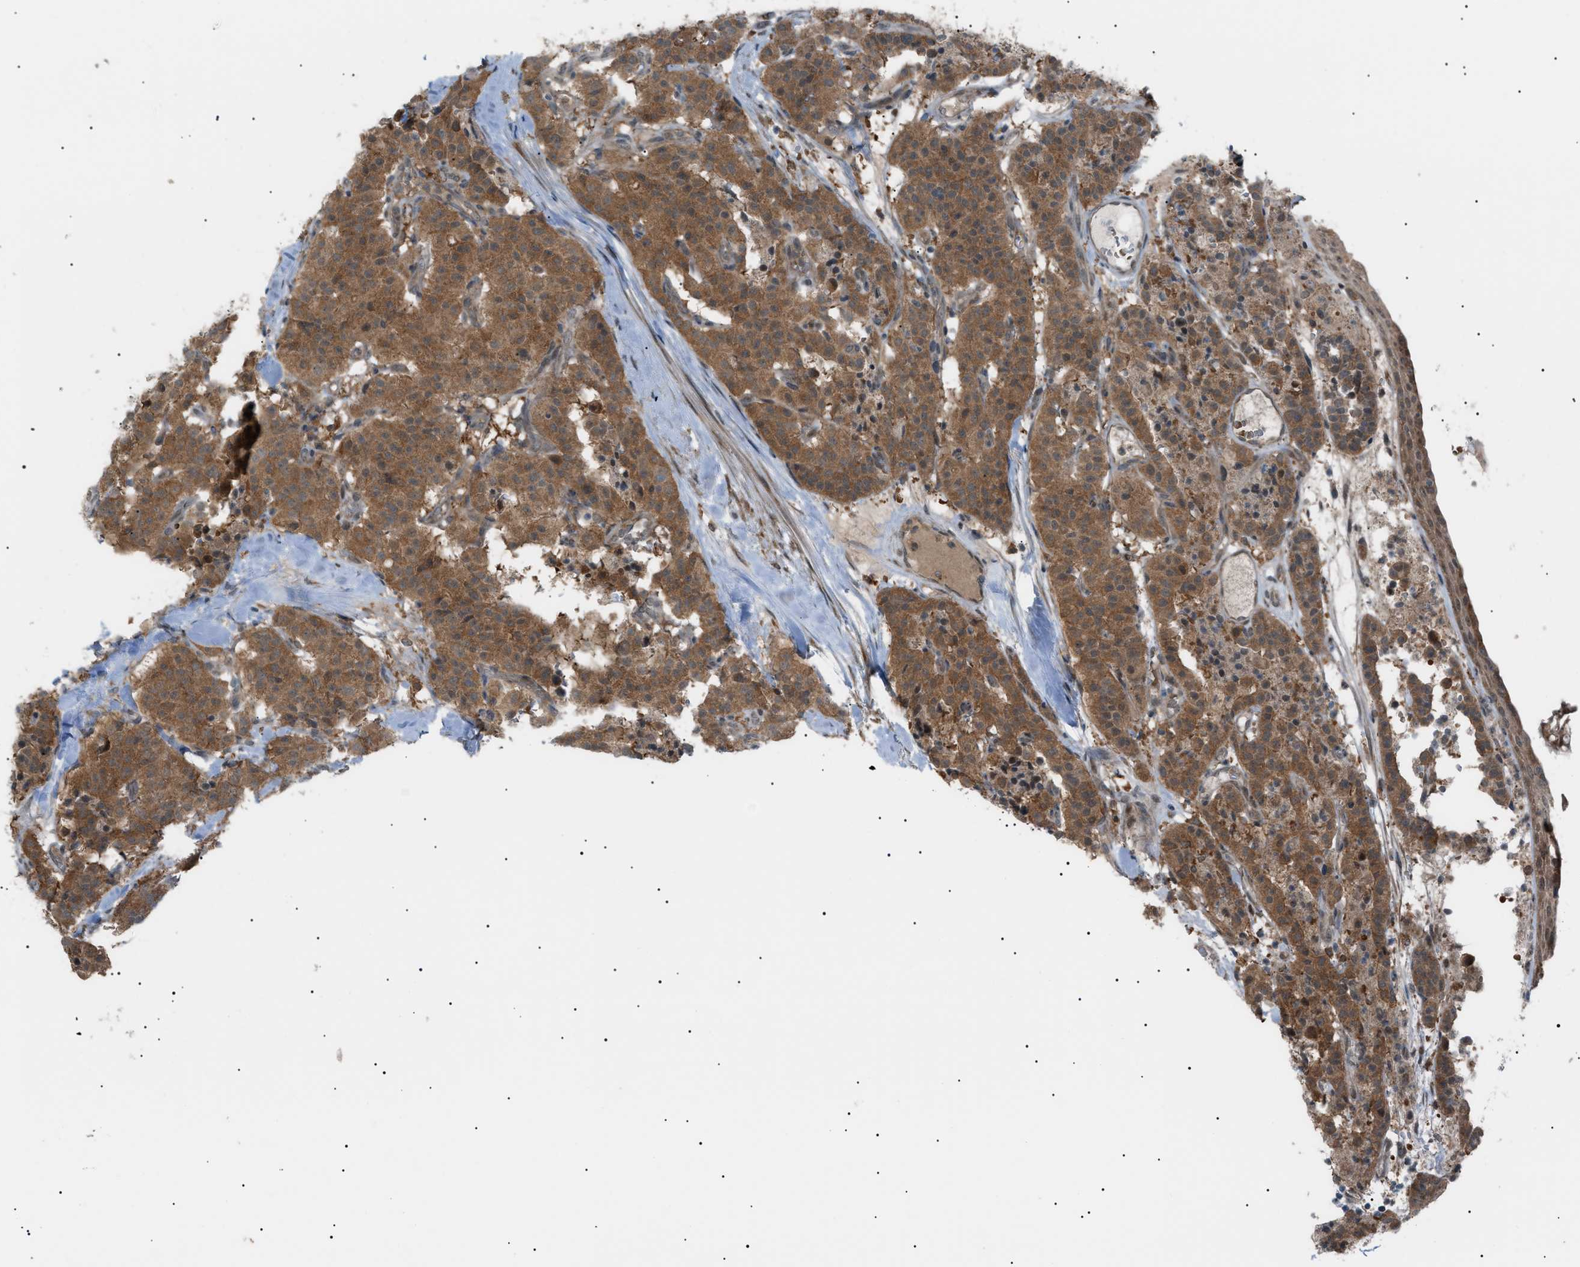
{"staining": {"intensity": "strong", "quantity": ">75%", "location": "cytoplasmic/membranous"}, "tissue": "carcinoid", "cell_type": "Tumor cells", "image_type": "cancer", "snomed": [{"axis": "morphology", "description": "Carcinoid, malignant, NOS"}, {"axis": "topography", "description": "Lung"}], "caption": "Protein staining shows strong cytoplasmic/membranous staining in approximately >75% of tumor cells in malignant carcinoid.", "gene": "LPIN2", "patient": {"sex": "male", "age": 30}}